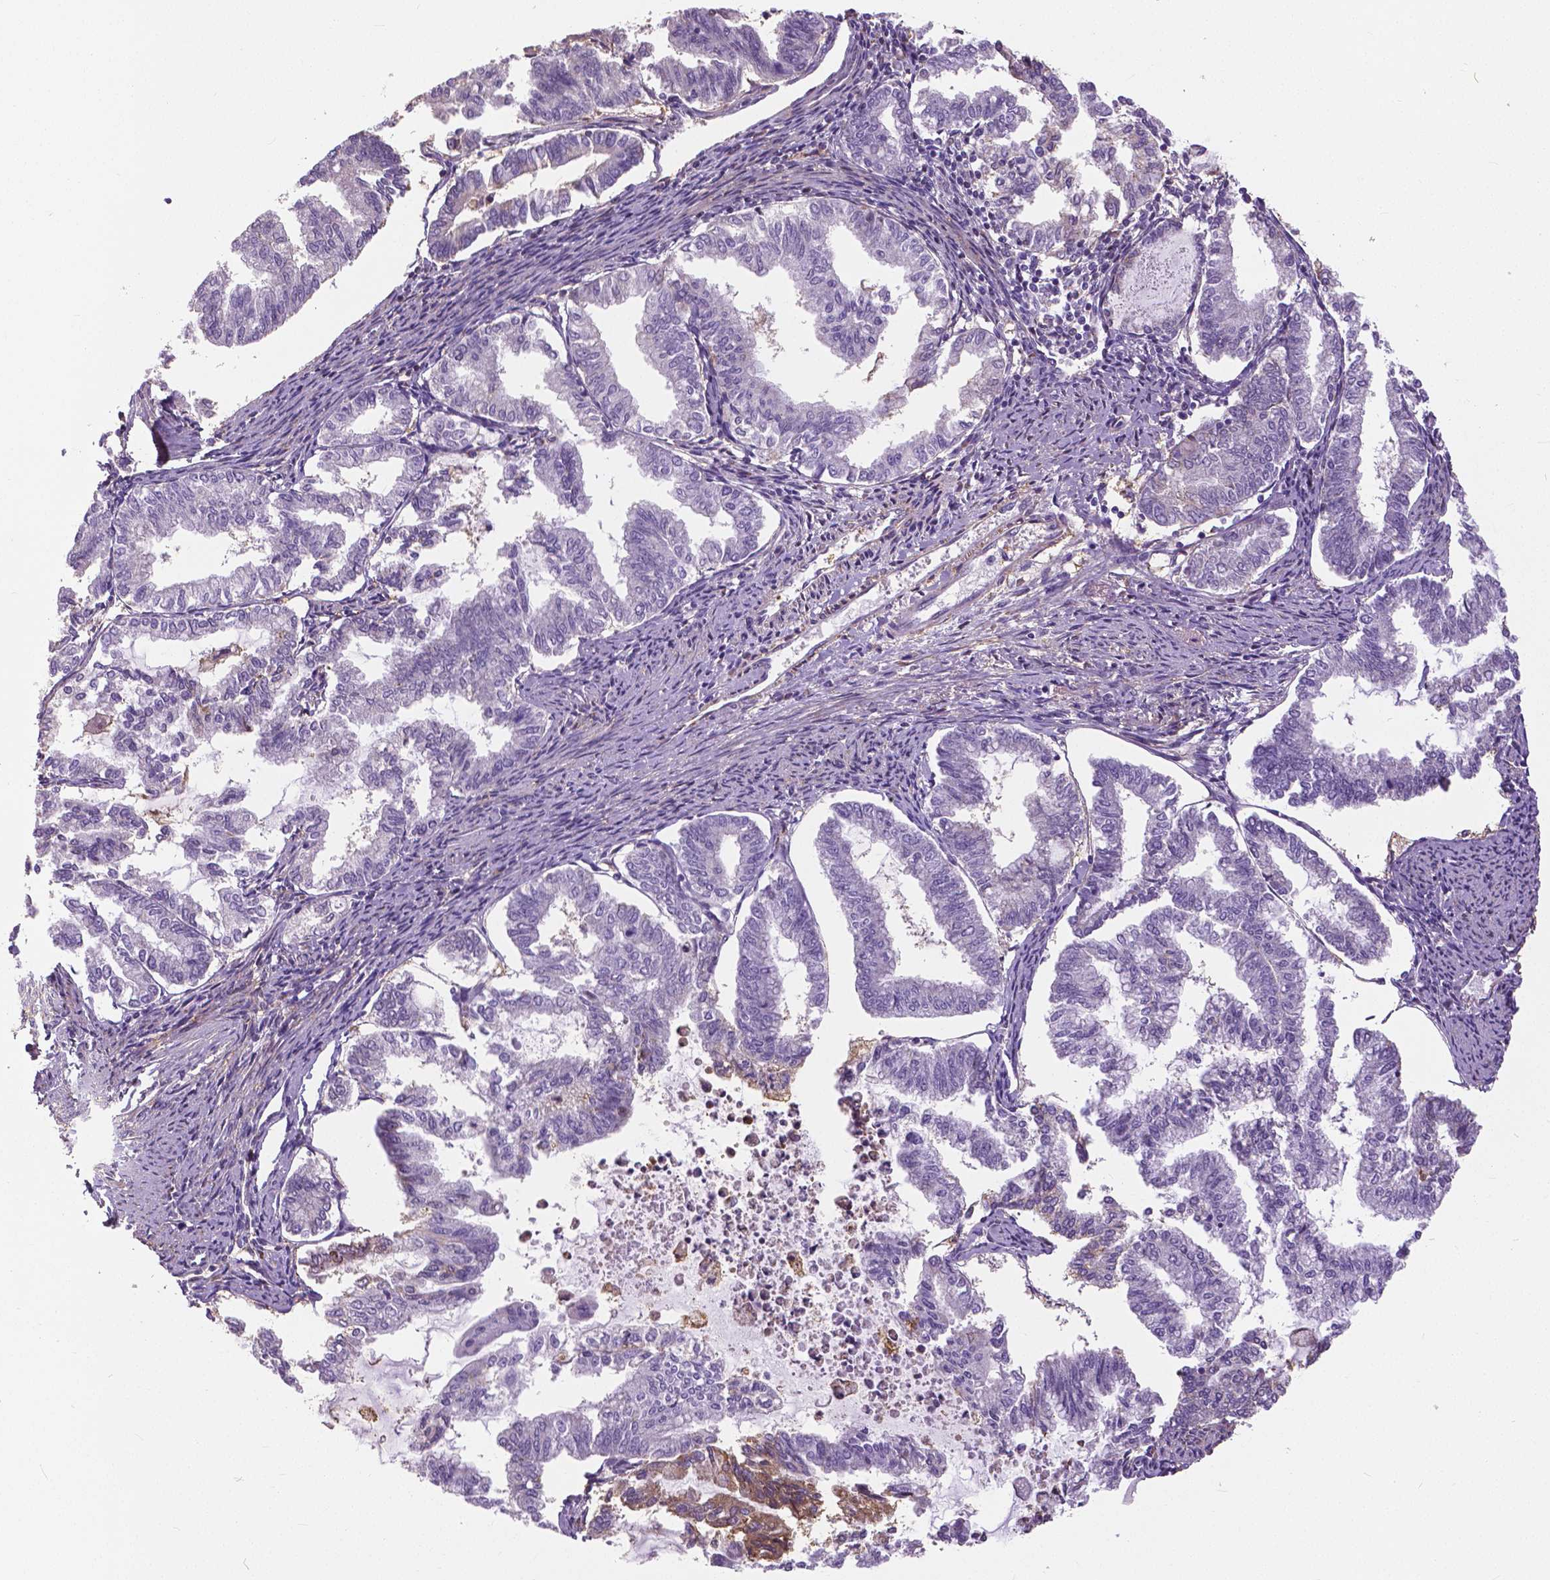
{"staining": {"intensity": "negative", "quantity": "none", "location": "none"}, "tissue": "endometrial cancer", "cell_type": "Tumor cells", "image_type": "cancer", "snomed": [{"axis": "morphology", "description": "Adenocarcinoma, NOS"}, {"axis": "topography", "description": "Endometrium"}], "caption": "High magnification brightfield microscopy of endometrial adenocarcinoma stained with DAB (brown) and counterstained with hematoxylin (blue): tumor cells show no significant positivity. (DAB immunohistochemistry visualized using brightfield microscopy, high magnification).", "gene": "ANXA13", "patient": {"sex": "female", "age": 79}}